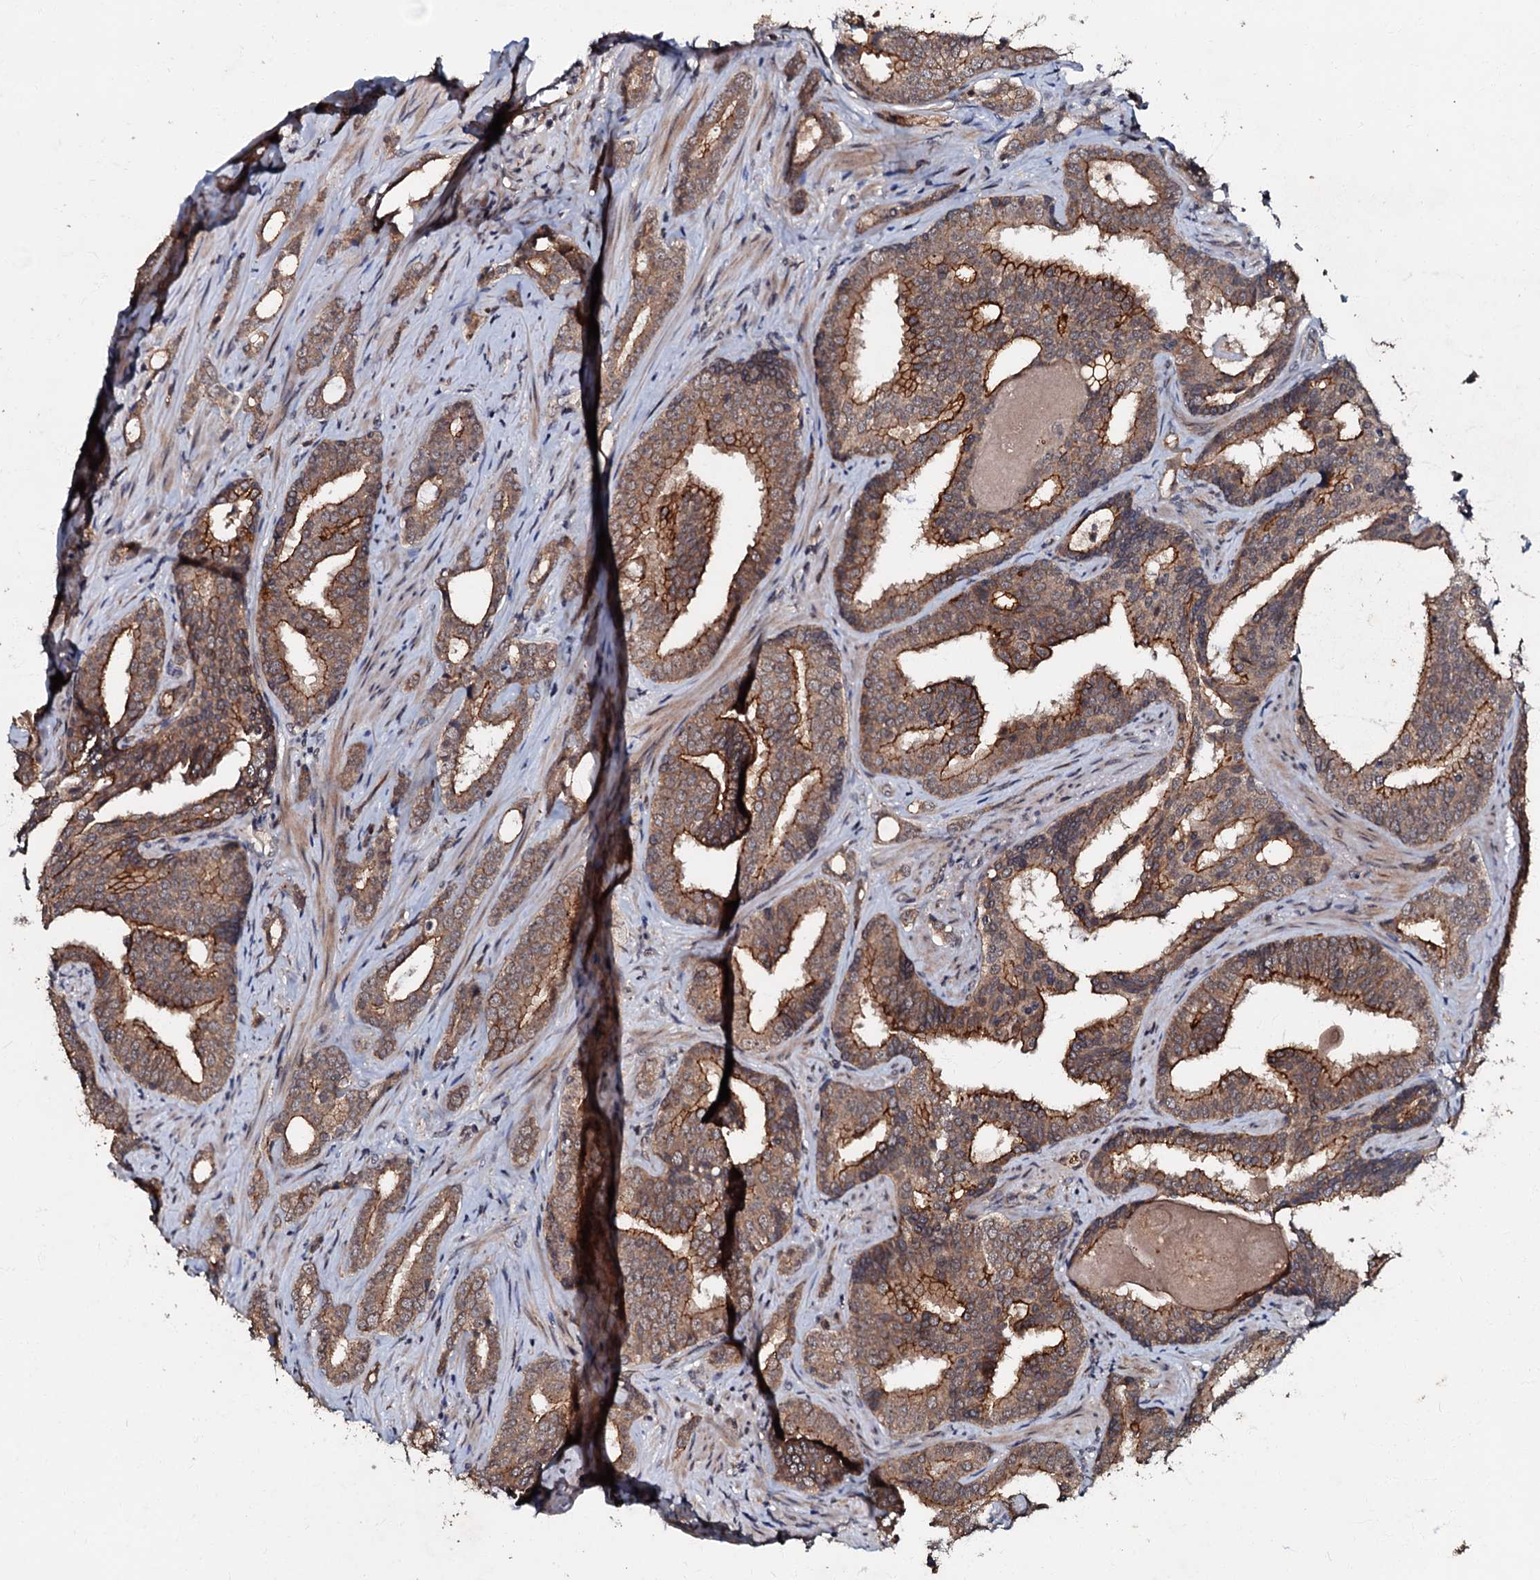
{"staining": {"intensity": "moderate", "quantity": ">75%", "location": "cytoplasmic/membranous"}, "tissue": "prostate cancer", "cell_type": "Tumor cells", "image_type": "cancer", "snomed": [{"axis": "morphology", "description": "Adenocarcinoma, High grade"}, {"axis": "topography", "description": "Prostate"}], "caption": "Human prostate cancer stained for a protein (brown) exhibits moderate cytoplasmic/membranous positive positivity in about >75% of tumor cells.", "gene": "MANSC4", "patient": {"sex": "male", "age": 63}}